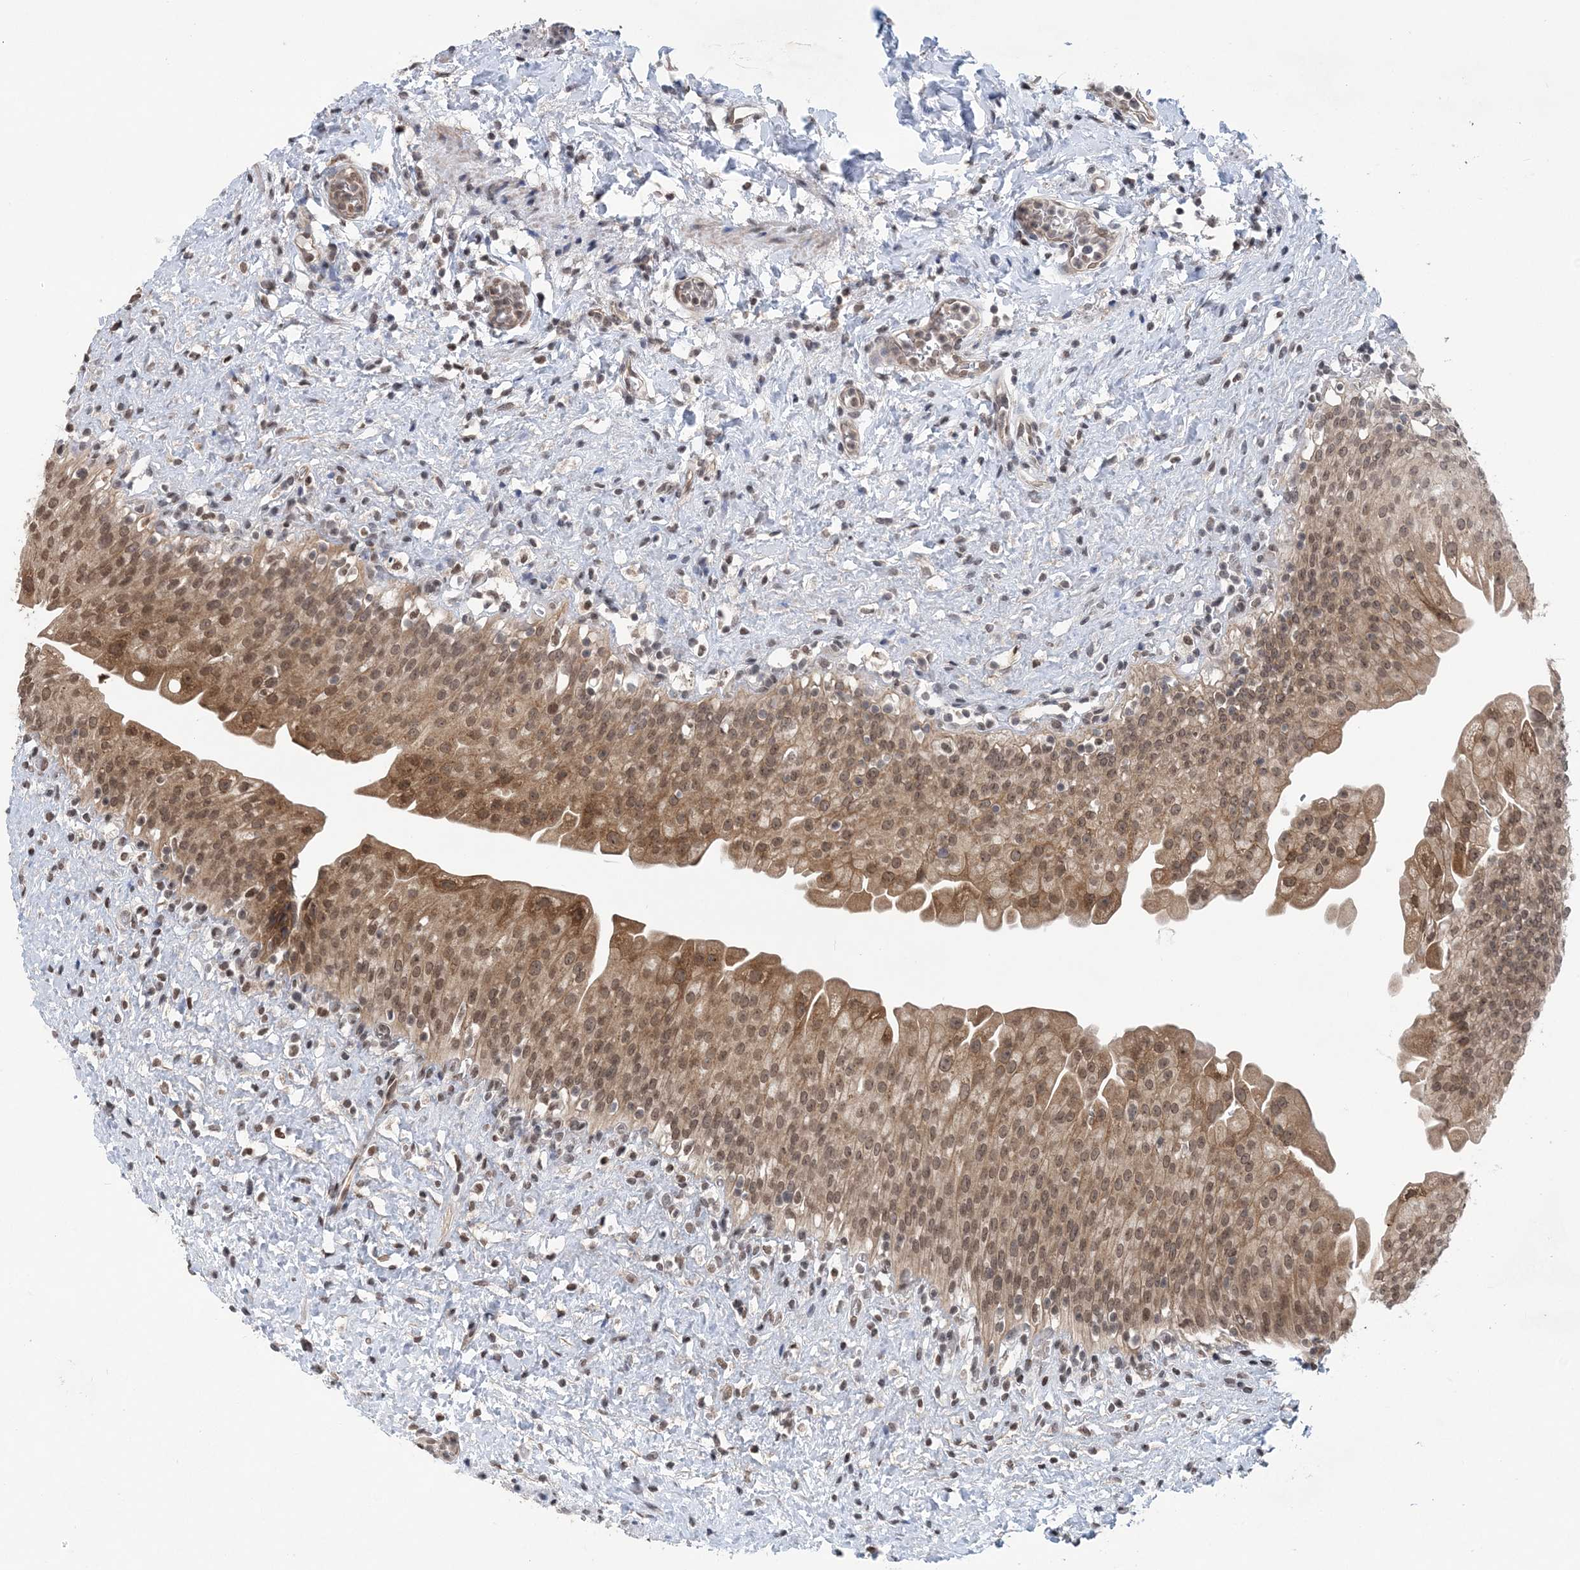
{"staining": {"intensity": "moderate", "quantity": ">75%", "location": "cytoplasmic/membranous,nuclear"}, "tissue": "urinary bladder", "cell_type": "Urothelial cells", "image_type": "normal", "snomed": [{"axis": "morphology", "description": "Normal tissue, NOS"}, {"axis": "topography", "description": "Urinary bladder"}], "caption": "Protein positivity by immunohistochemistry (IHC) reveals moderate cytoplasmic/membranous,nuclear staining in about >75% of urothelial cells in normal urinary bladder.", "gene": "CCDC152", "patient": {"sex": "female", "age": 27}}